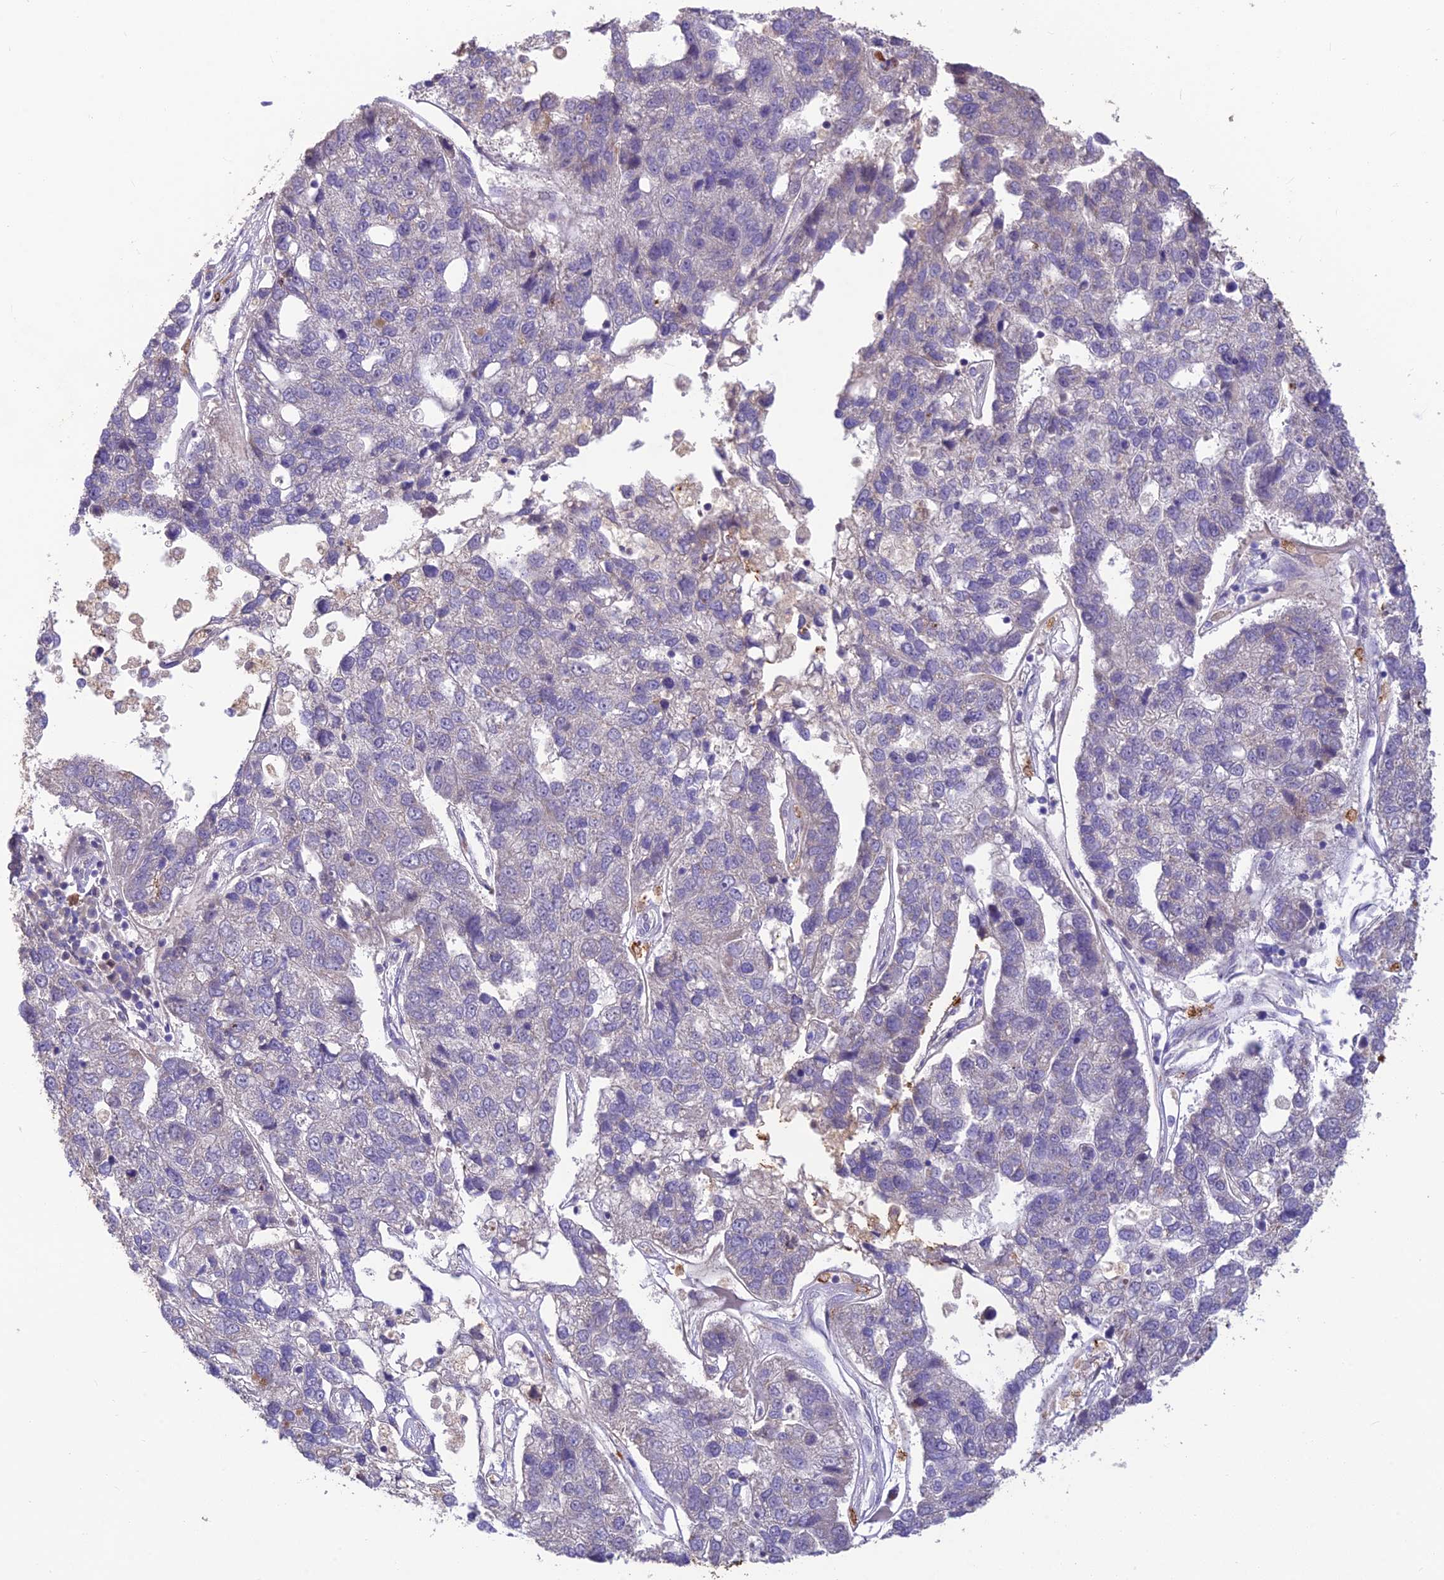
{"staining": {"intensity": "negative", "quantity": "none", "location": "none"}, "tissue": "pancreatic cancer", "cell_type": "Tumor cells", "image_type": "cancer", "snomed": [{"axis": "morphology", "description": "Adenocarcinoma, NOS"}, {"axis": "topography", "description": "Pancreas"}], "caption": "Pancreatic cancer (adenocarcinoma) stained for a protein using immunohistochemistry (IHC) reveals no positivity tumor cells.", "gene": "ASPDH", "patient": {"sex": "female", "age": 61}}